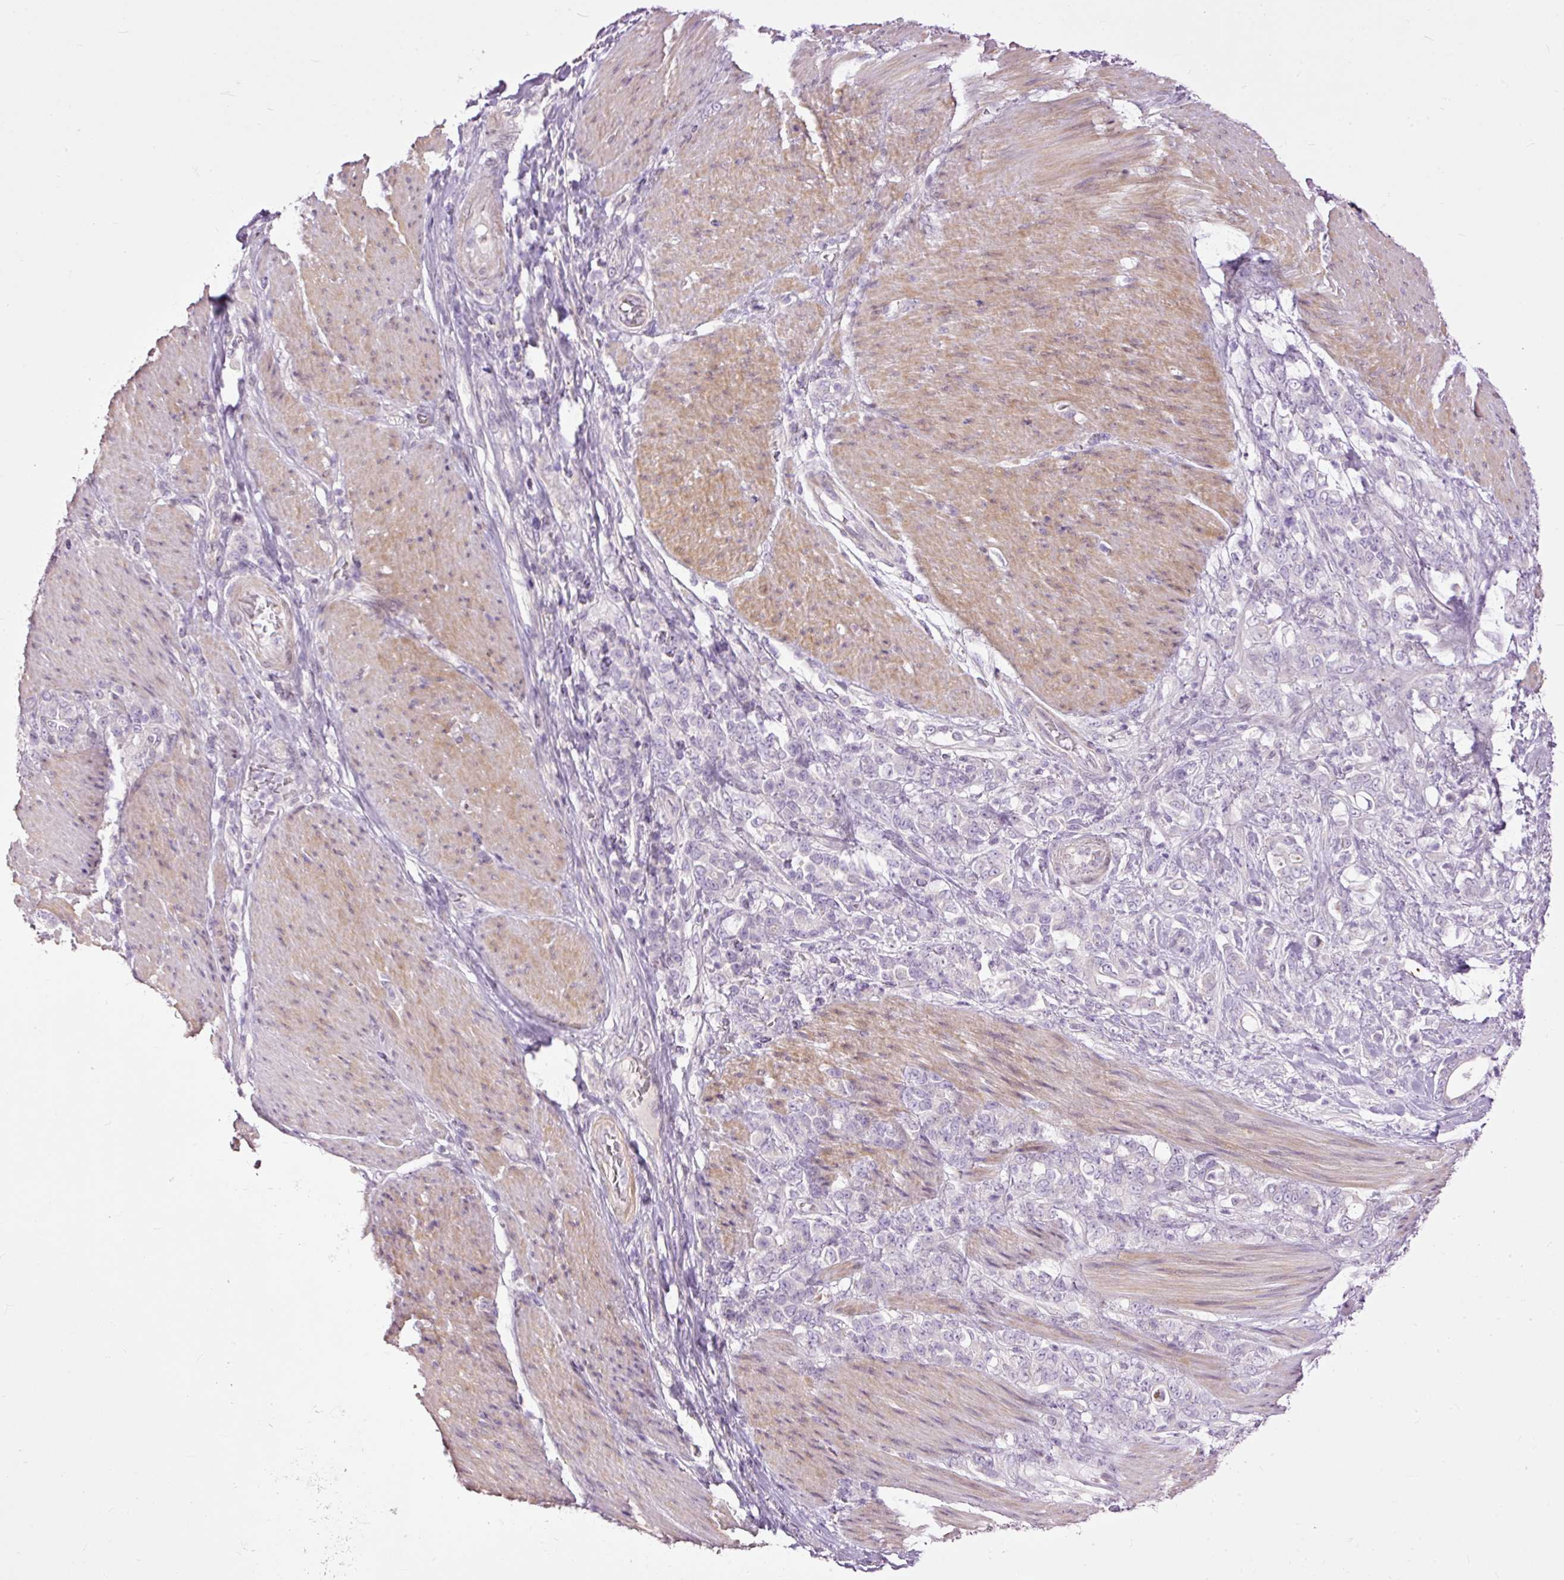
{"staining": {"intensity": "negative", "quantity": "none", "location": "none"}, "tissue": "stomach cancer", "cell_type": "Tumor cells", "image_type": "cancer", "snomed": [{"axis": "morphology", "description": "Adenocarcinoma, NOS"}, {"axis": "topography", "description": "Stomach"}], "caption": "Stomach cancer (adenocarcinoma) stained for a protein using immunohistochemistry shows no positivity tumor cells.", "gene": "FCRL4", "patient": {"sex": "female", "age": 79}}